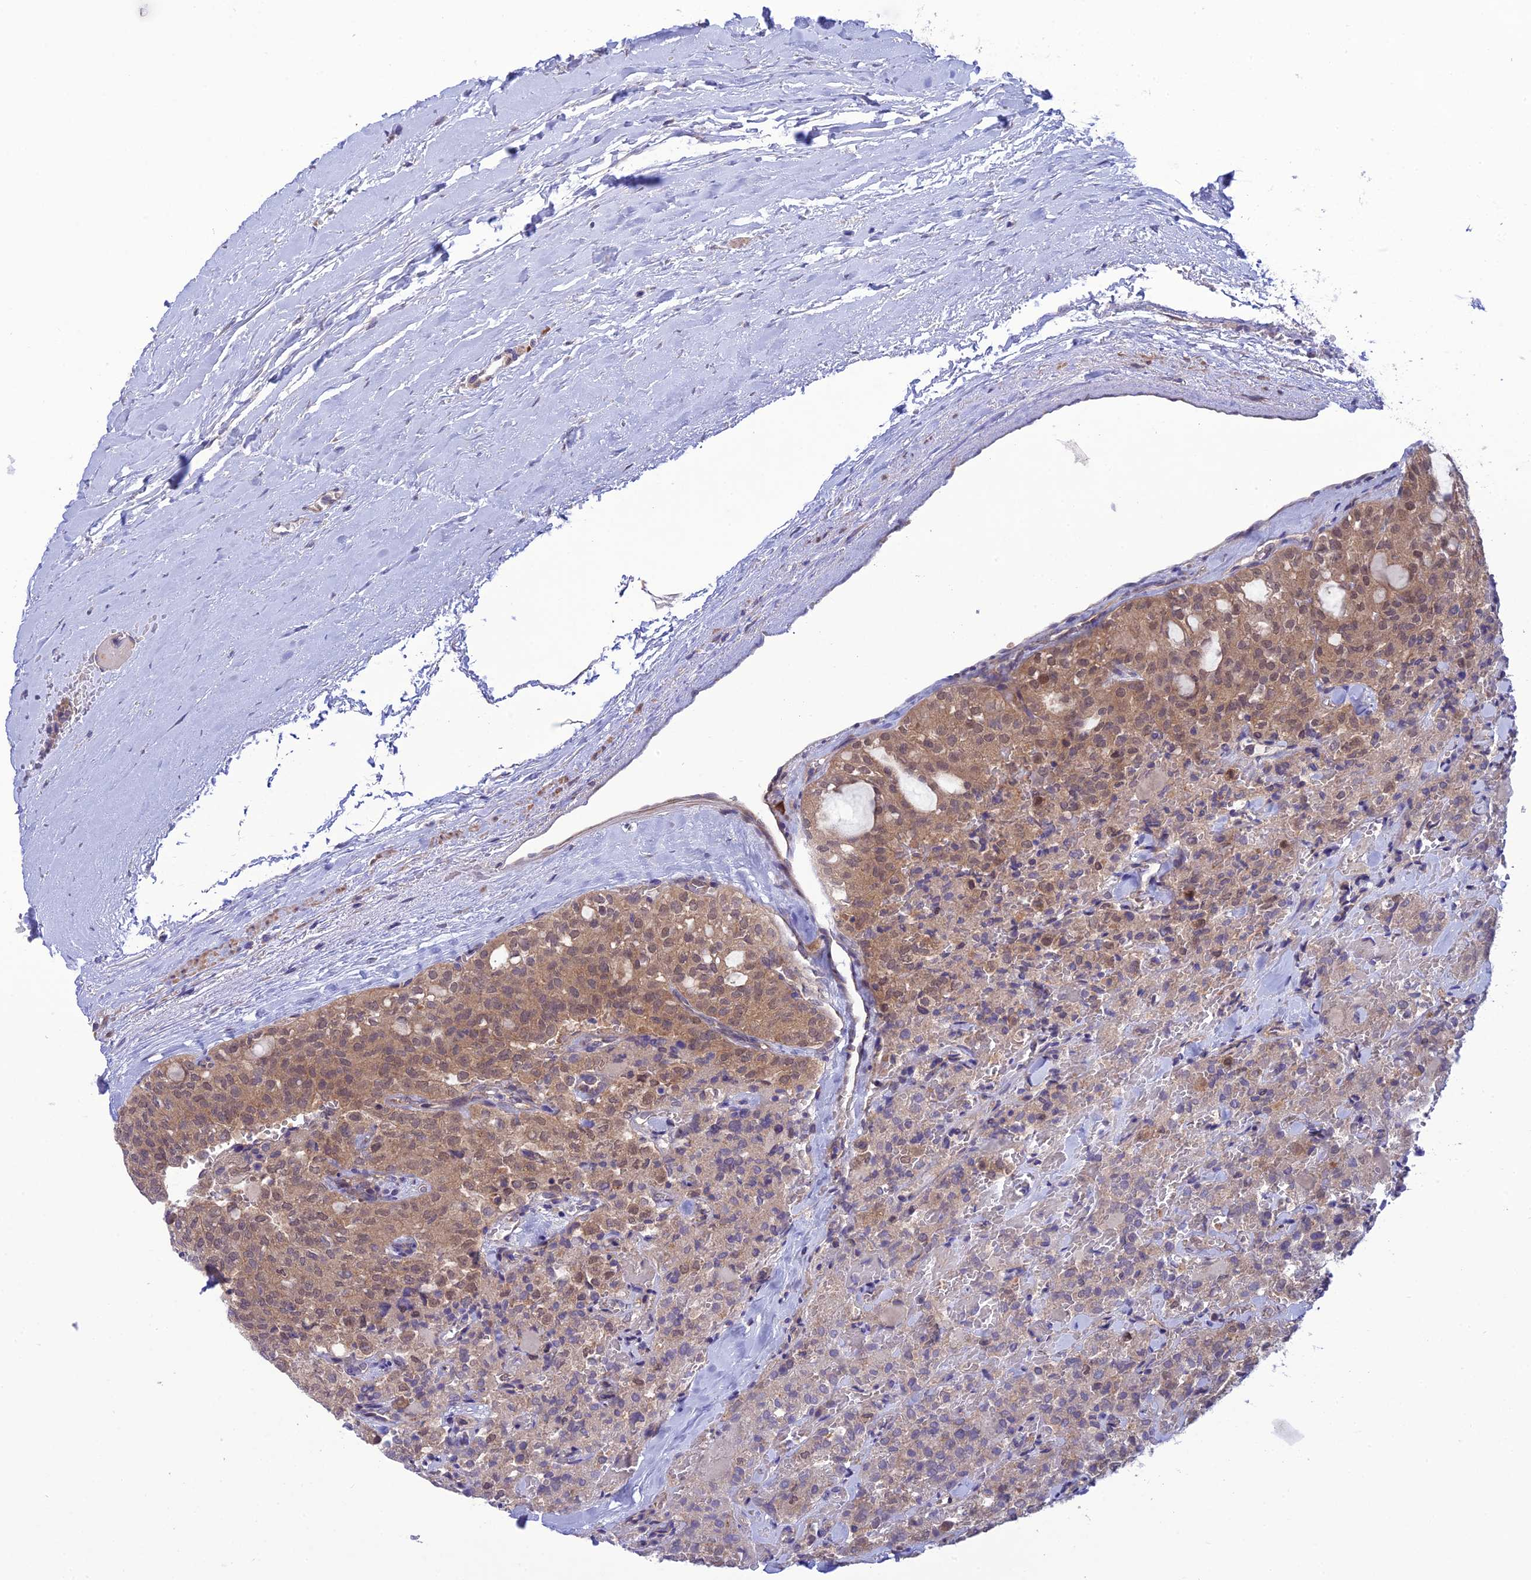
{"staining": {"intensity": "weak", "quantity": ">75%", "location": "cytoplasmic/membranous,nuclear"}, "tissue": "thyroid cancer", "cell_type": "Tumor cells", "image_type": "cancer", "snomed": [{"axis": "morphology", "description": "Follicular adenoma carcinoma, NOS"}, {"axis": "topography", "description": "Thyroid gland"}], "caption": "Protein expression analysis of human thyroid cancer (follicular adenoma carcinoma) reveals weak cytoplasmic/membranous and nuclear positivity in about >75% of tumor cells.", "gene": "UROS", "patient": {"sex": "male", "age": 75}}